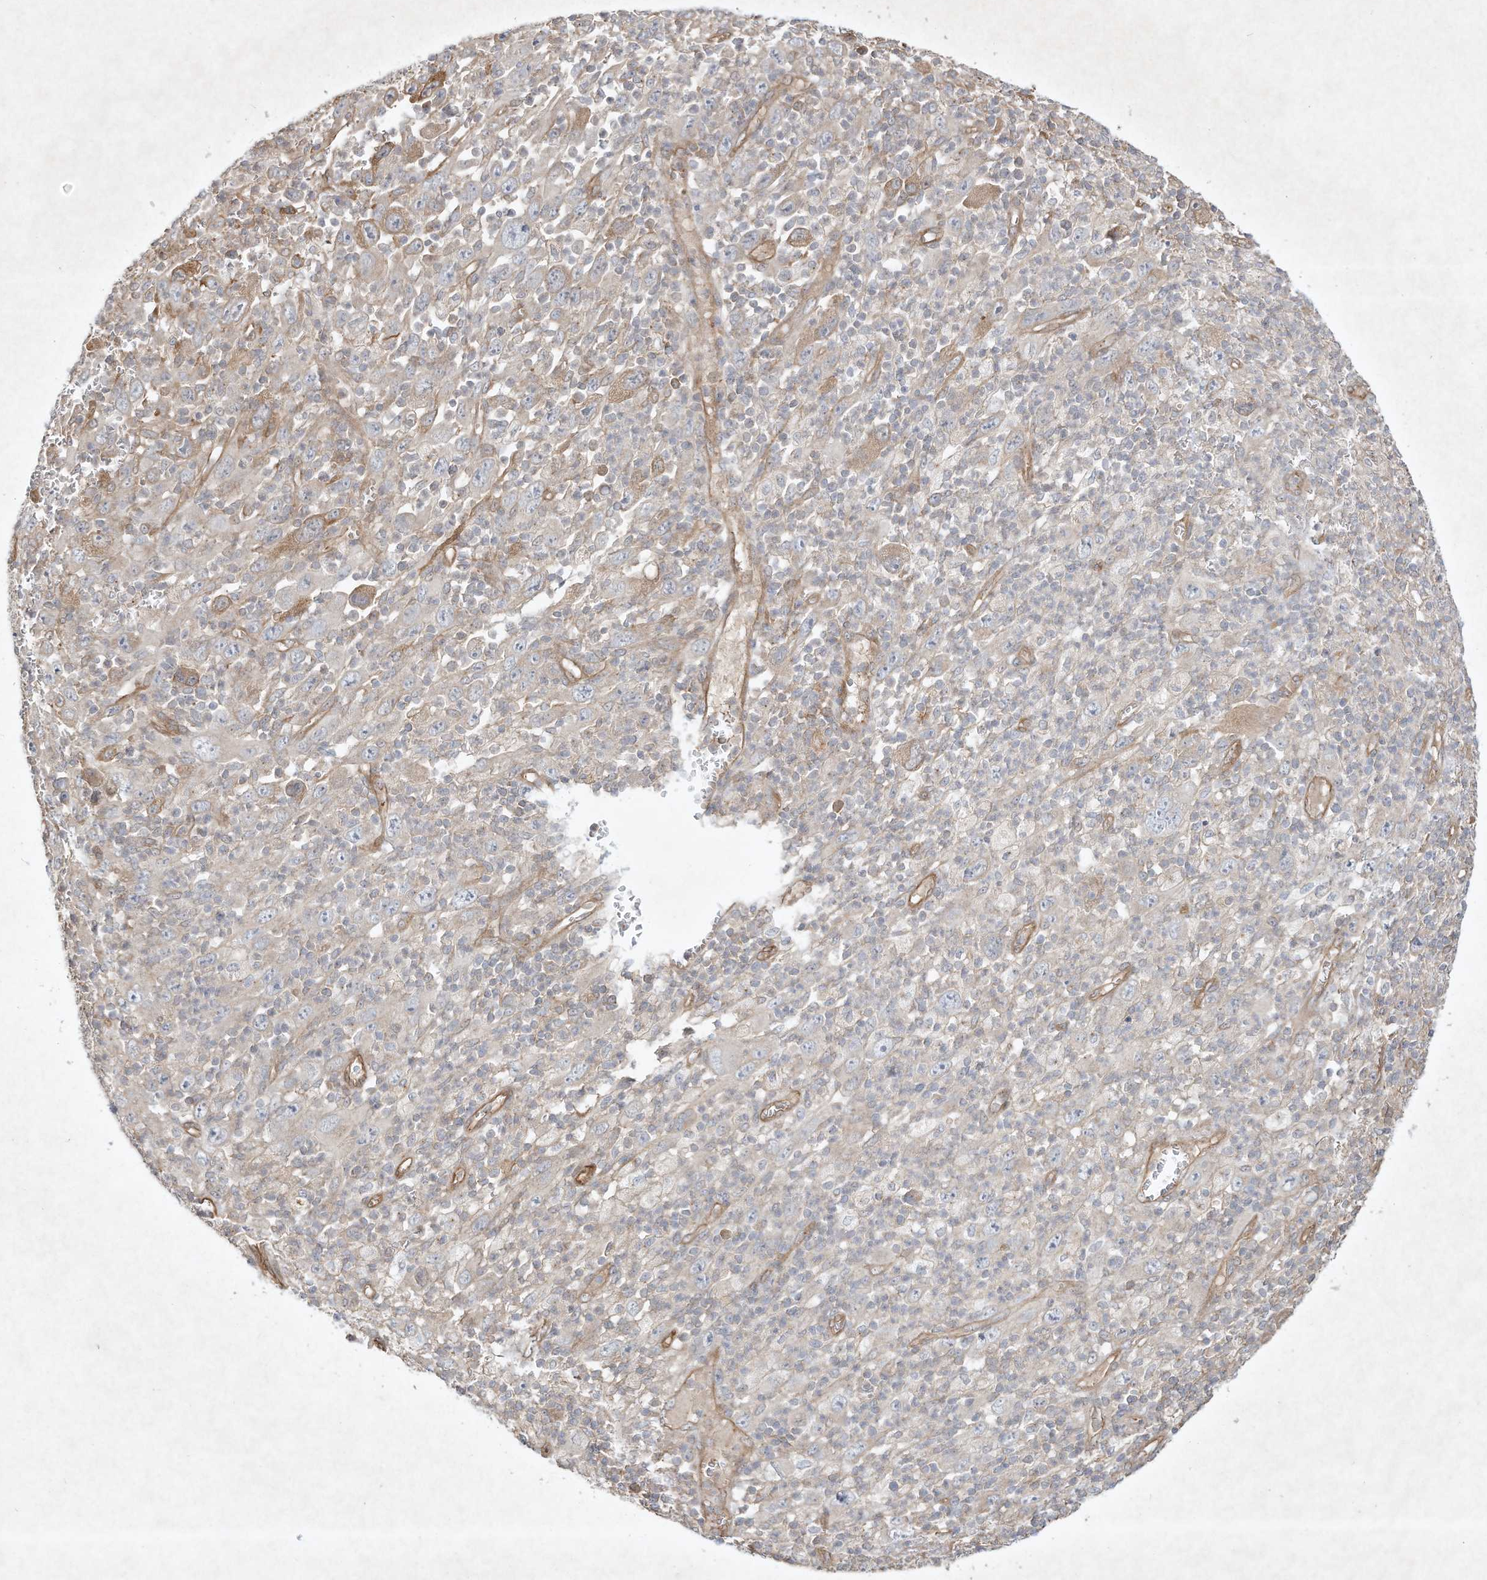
{"staining": {"intensity": "weak", "quantity": "25%-75%", "location": "cytoplasmic/membranous"}, "tissue": "melanoma", "cell_type": "Tumor cells", "image_type": "cancer", "snomed": [{"axis": "morphology", "description": "Malignant melanoma, Metastatic site"}, {"axis": "topography", "description": "Skin"}], "caption": "Tumor cells display low levels of weak cytoplasmic/membranous positivity in about 25%-75% of cells in melanoma.", "gene": "HTR5A", "patient": {"sex": "female", "age": 56}}